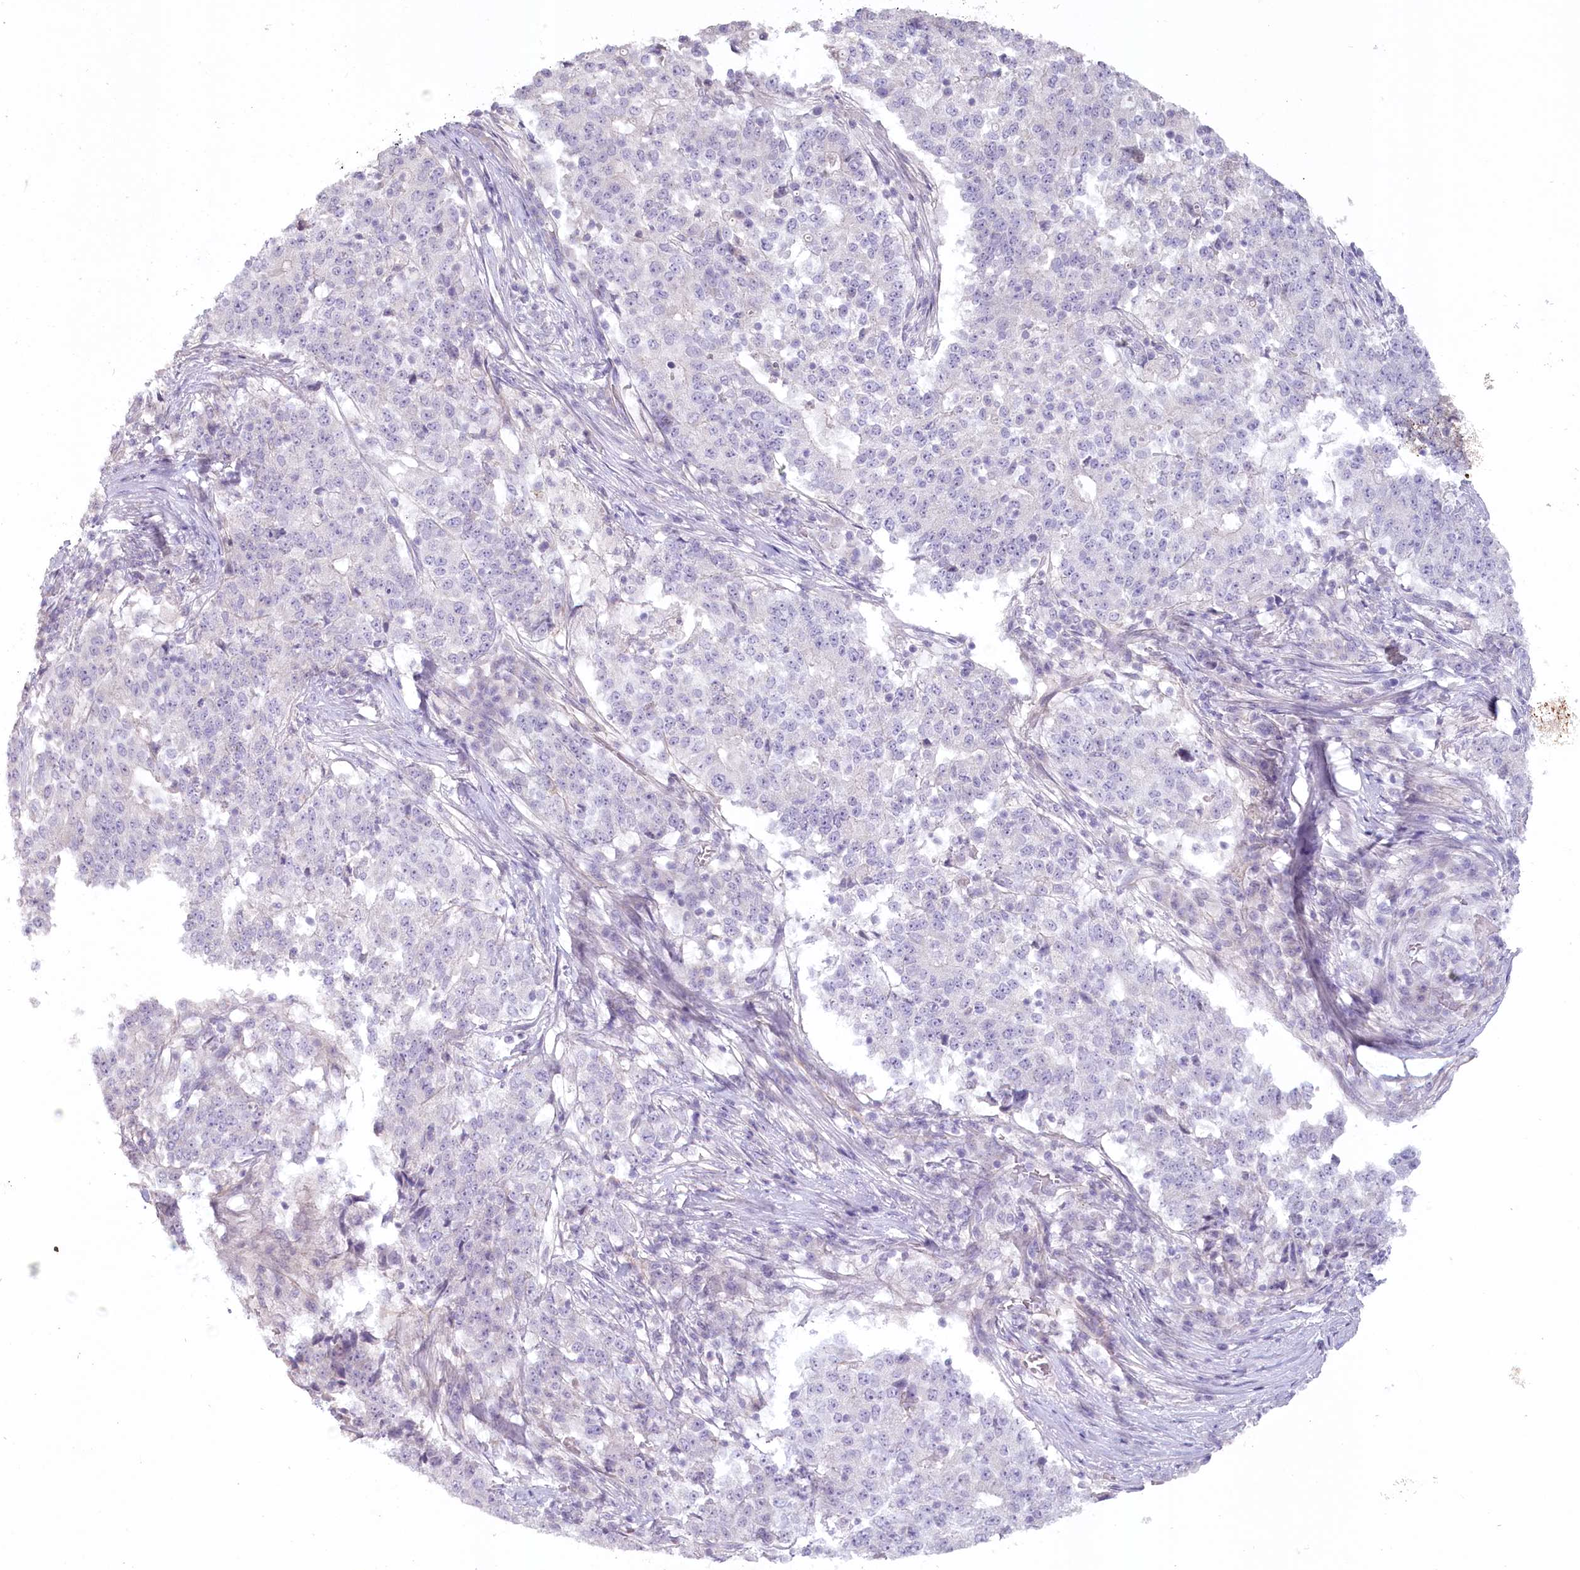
{"staining": {"intensity": "negative", "quantity": "none", "location": "none"}, "tissue": "stomach cancer", "cell_type": "Tumor cells", "image_type": "cancer", "snomed": [{"axis": "morphology", "description": "Adenocarcinoma, NOS"}, {"axis": "topography", "description": "Stomach"}], "caption": "Tumor cells are negative for protein expression in human stomach cancer.", "gene": "USP11", "patient": {"sex": "male", "age": 59}}